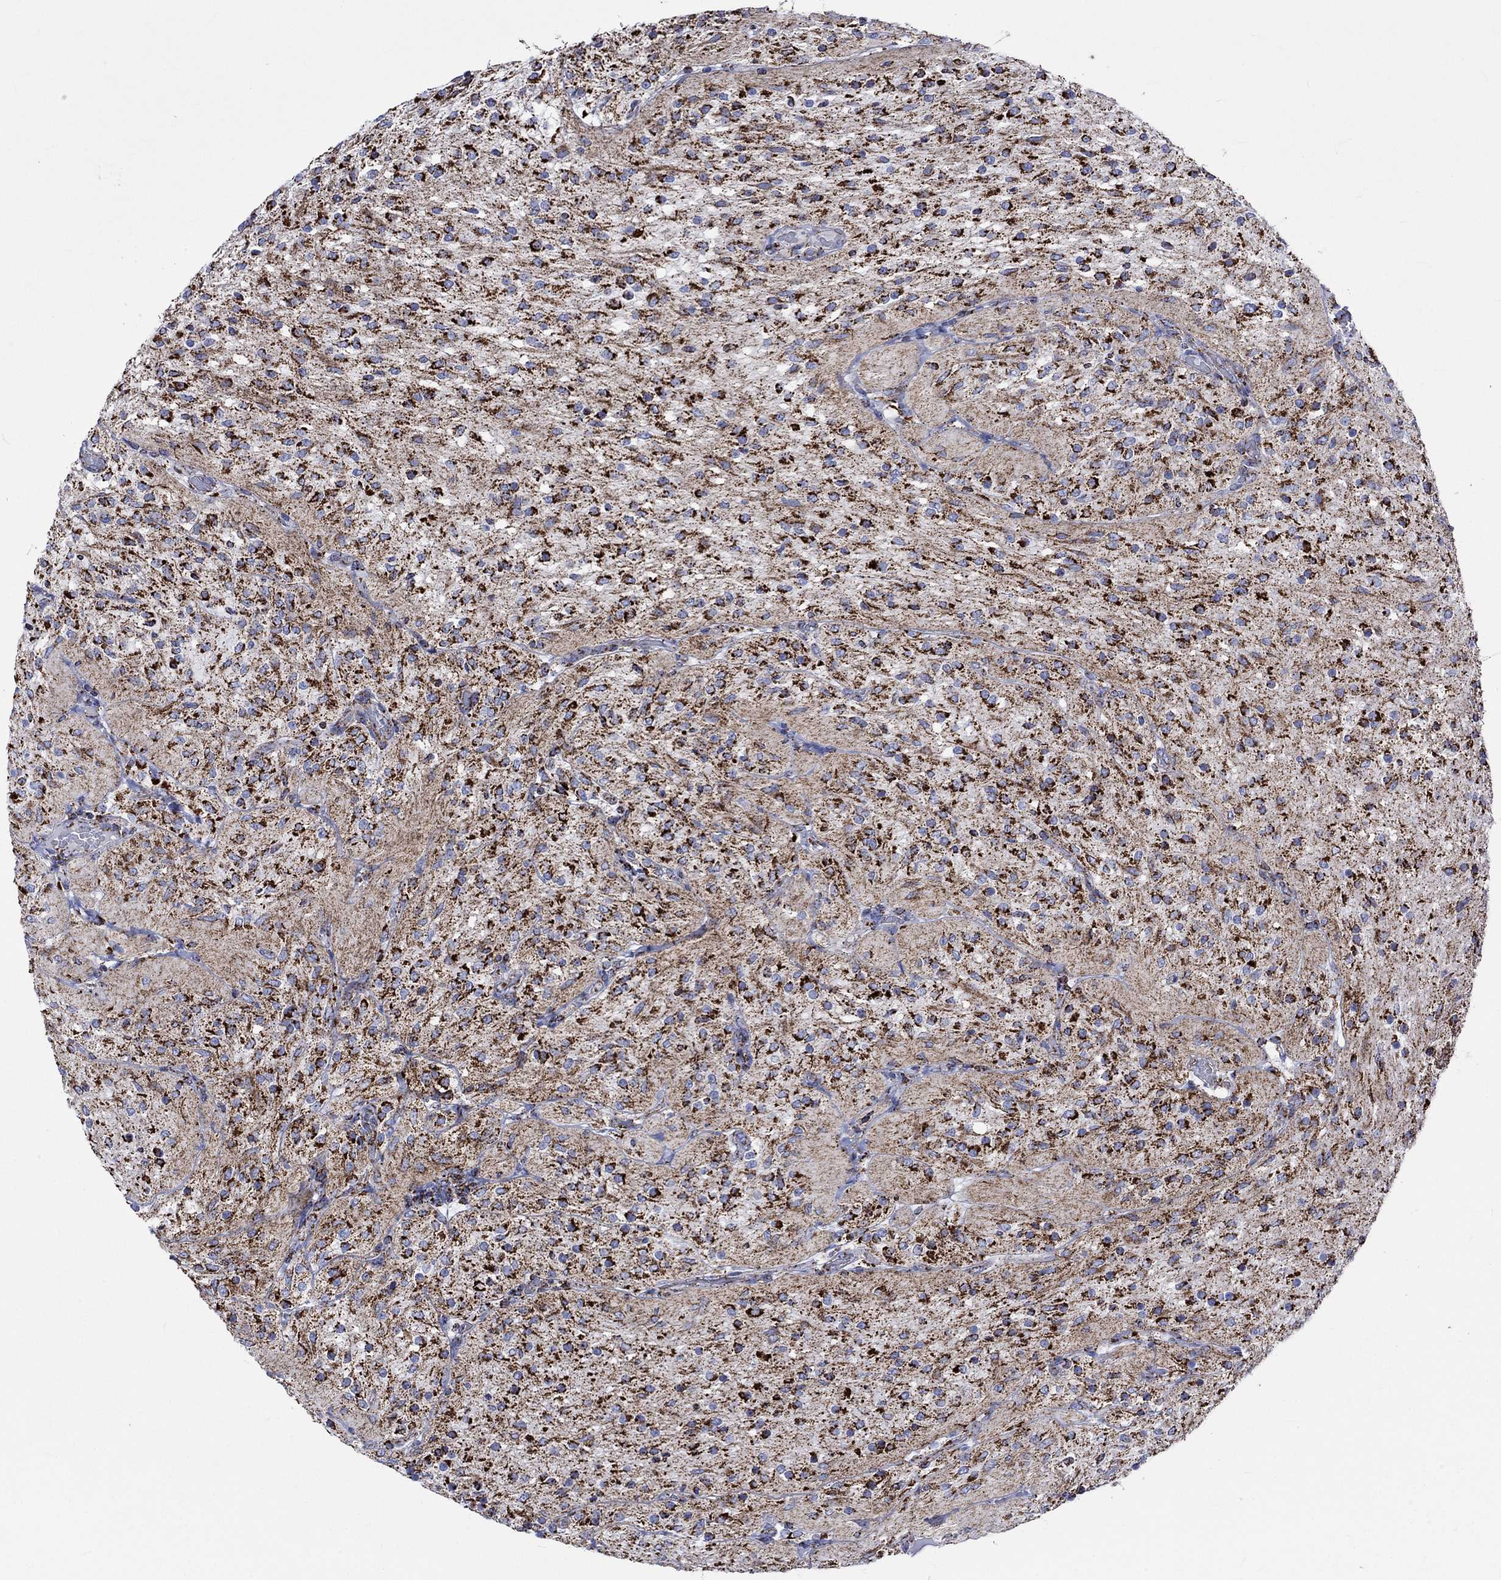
{"staining": {"intensity": "strong", "quantity": "25%-75%", "location": "cytoplasmic/membranous"}, "tissue": "glioma", "cell_type": "Tumor cells", "image_type": "cancer", "snomed": [{"axis": "morphology", "description": "Glioma, malignant, Low grade"}, {"axis": "topography", "description": "Brain"}], "caption": "The immunohistochemical stain highlights strong cytoplasmic/membranous expression in tumor cells of malignant glioma (low-grade) tissue. The protein is shown in brown color, while the nuclei are stained blue.", "gene": "RCE1", "patient": {"sex": "male", "age": 3}}